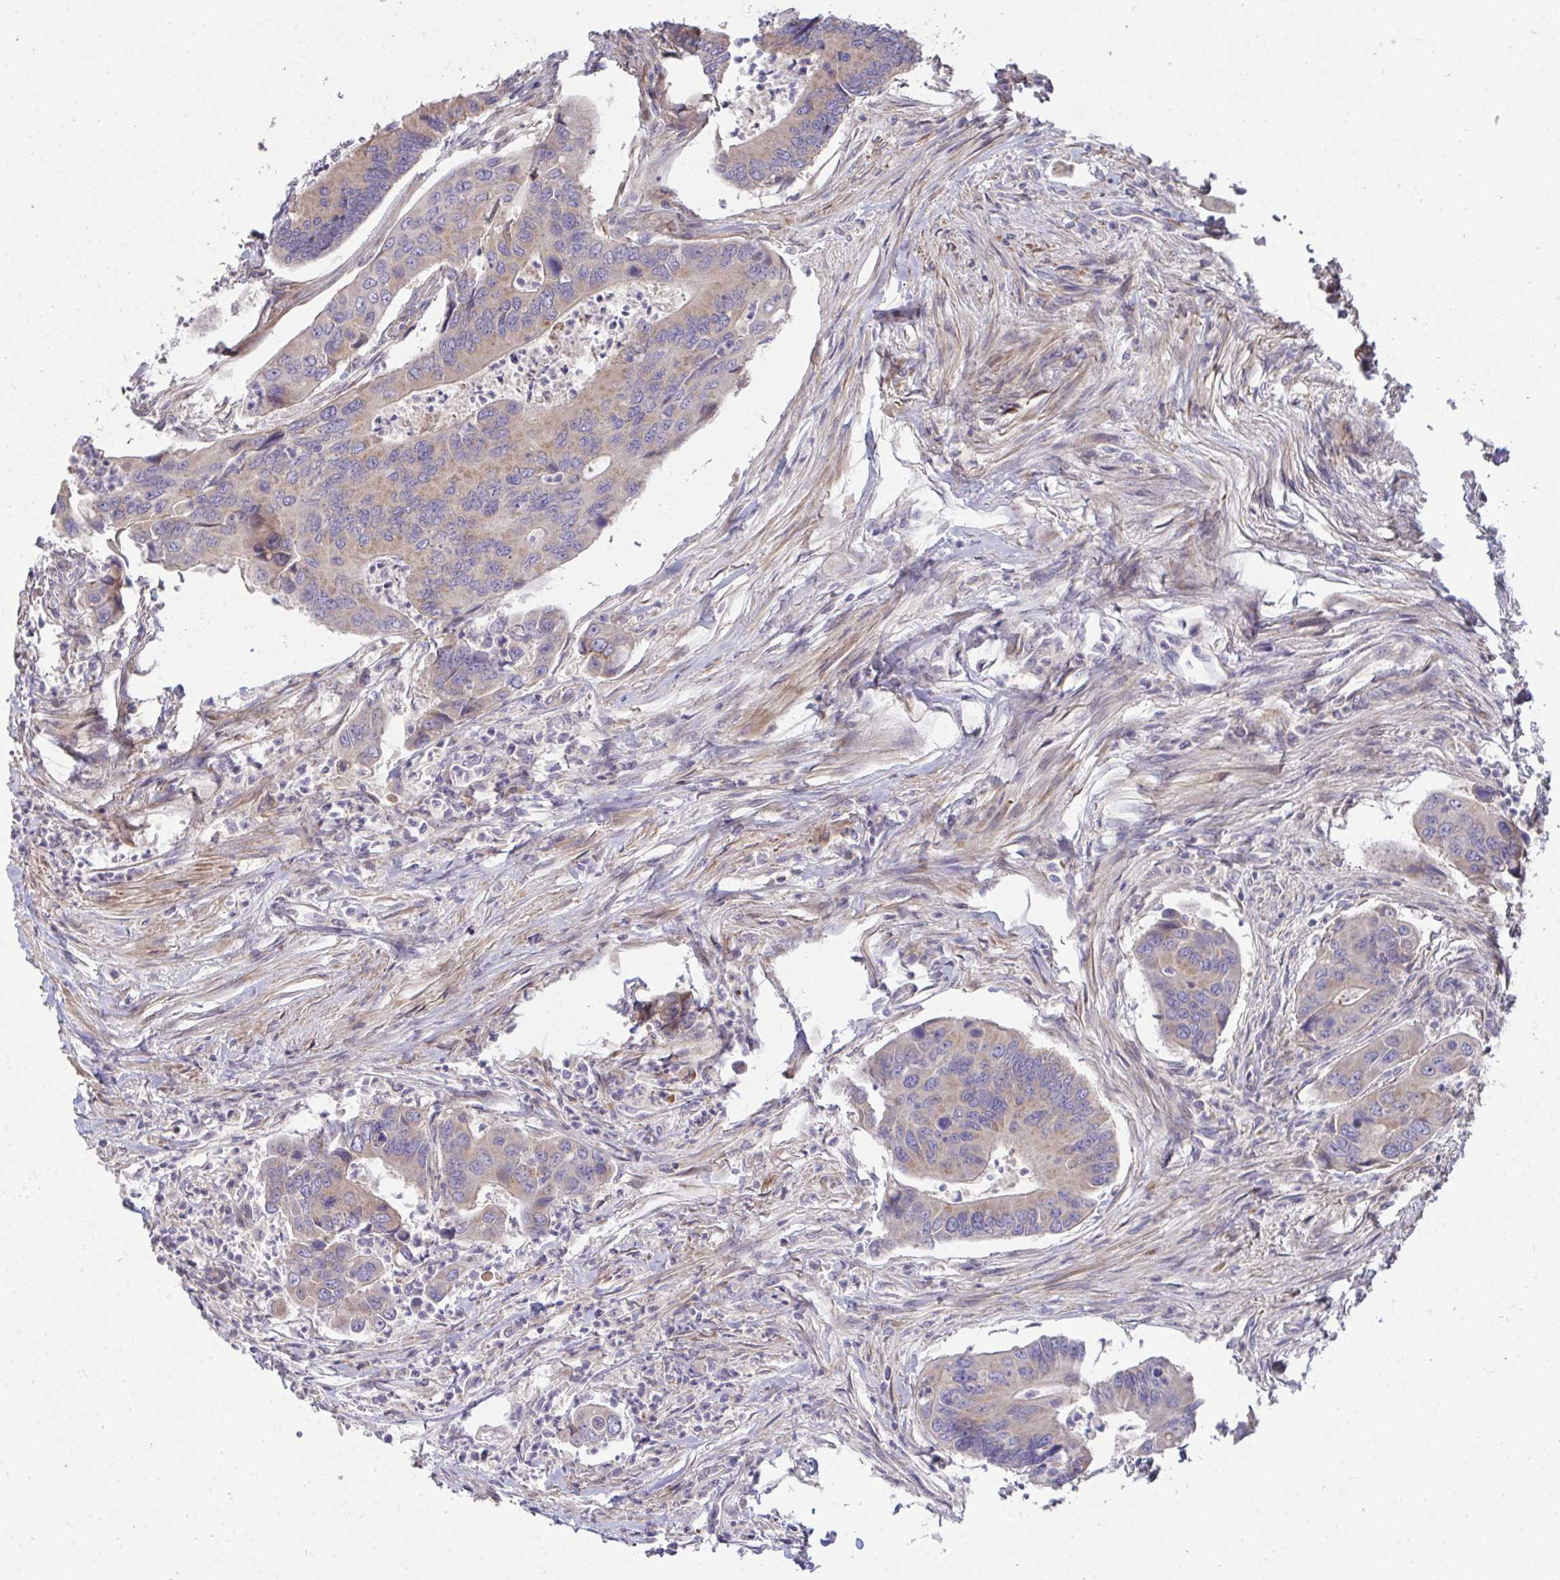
{"staining": {"intensity": "weak", "quantity": ">75%", "location": "cytoplasmic/membranous"}, "tissue": "colorectal cancer", "cell_type": "Tumor cells", "image_type": "cancer", "snomed": [{"axis": "morphology", "description": "Adenocarcinoma, NOS"}, {"axis": "topography", "description": "Colon"}], "caption": "The photomicrograph demonstrates immunohistochemical staining of colorectal adenocarcinoma. There is weak cytoplasmic/membranous positivity is present in about >75% of tumor cells.", "gene": "SH2D1B", "patient": {"sex": "female", "age": 67}}